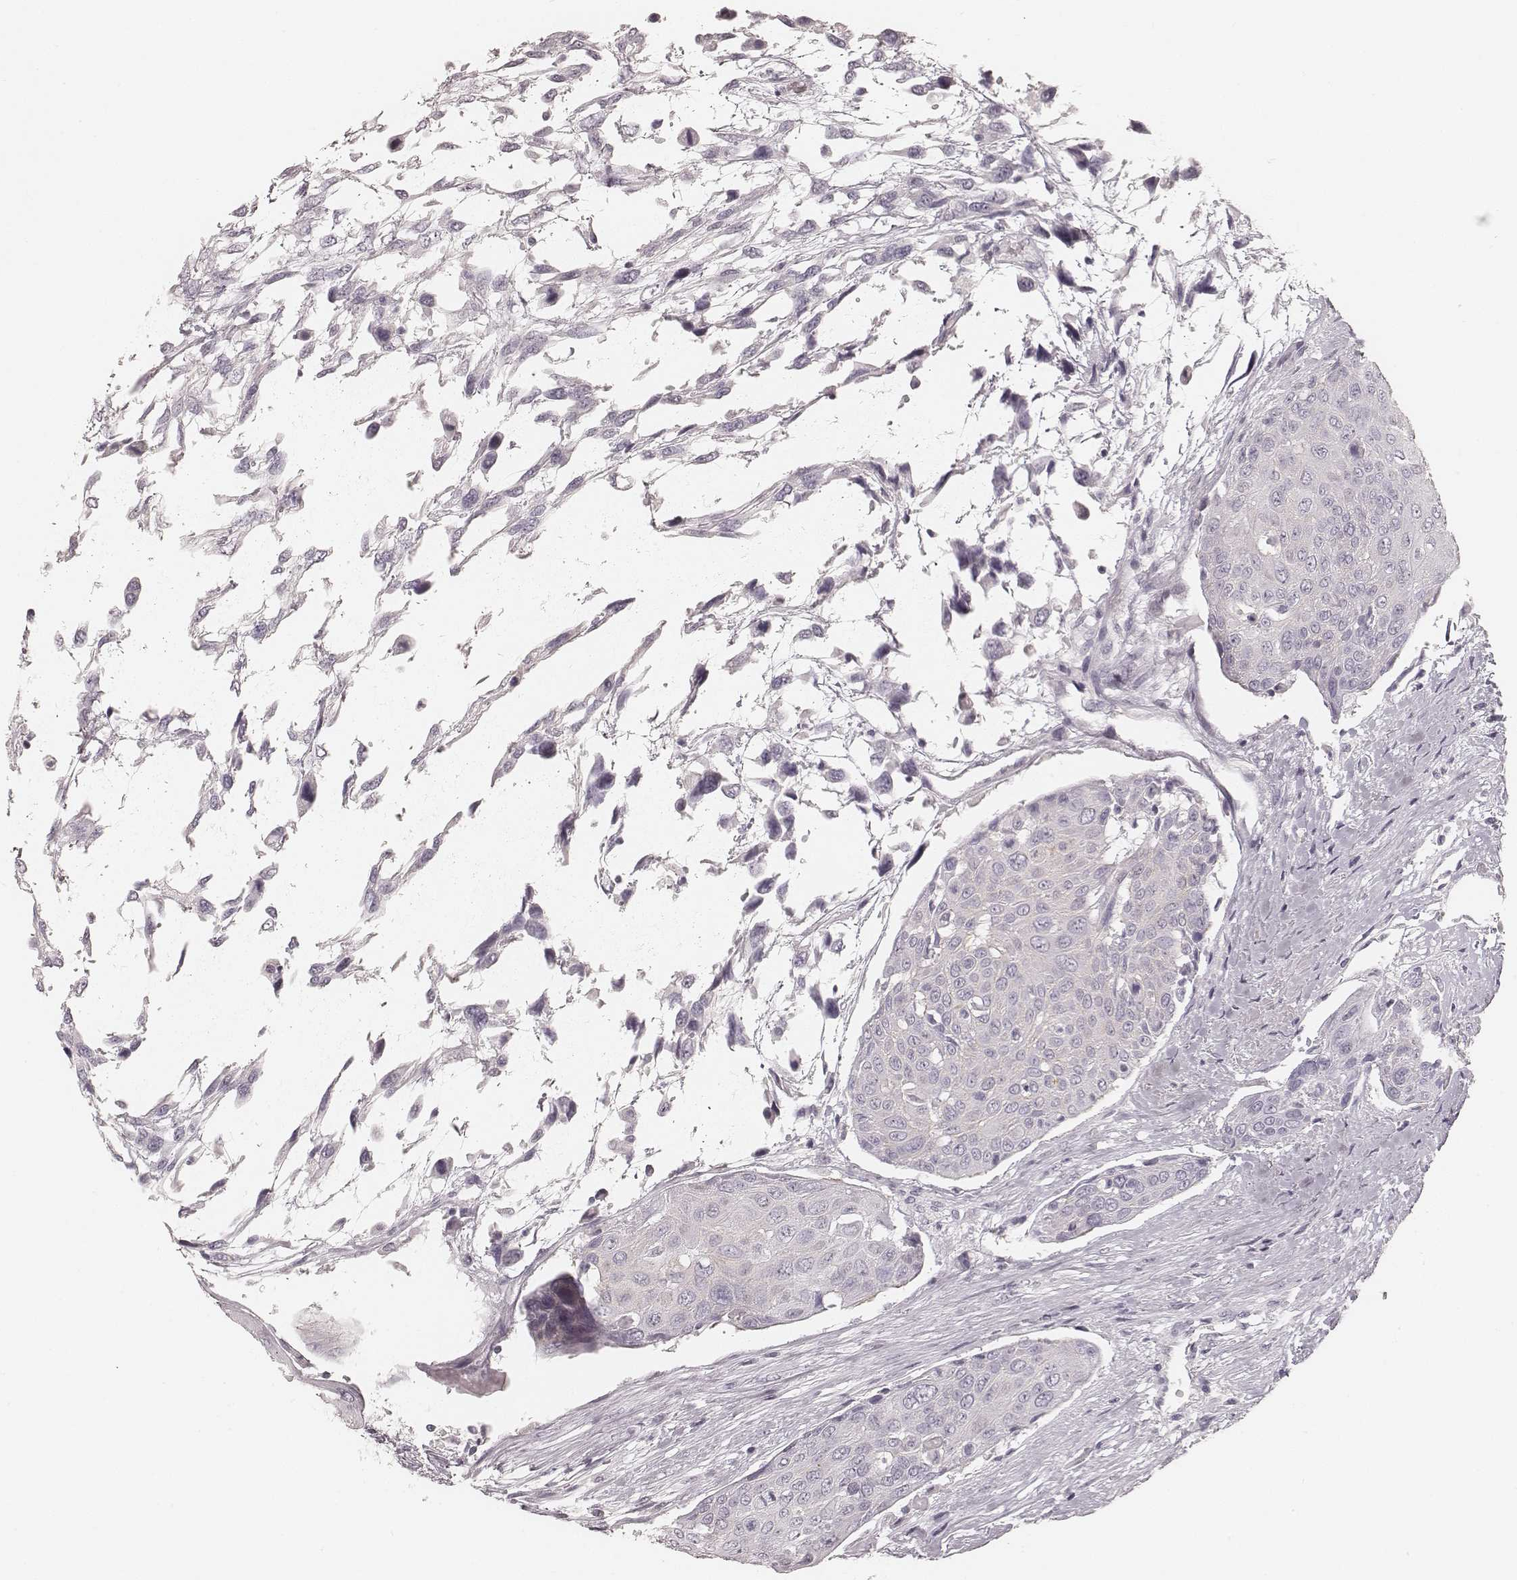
{"staining": {"intensity": "negative", "quantity": "none", "location": "none"}, "tissue": "urothelial cancer", "cell_type": "Tumor cells", "image_type": "cancer", "snomed": [{"axis": "morphology", "description": "Urothelial carcinoma, High grade"}, {"axis": "topography", "description": "Urinary bladder"}], "caption": "Tumor cells are negative for brown protein staining in urothelial carcinoma (high-grade).", "gene": "KRT26", "patient": {"sex": "female", "age": 70}}